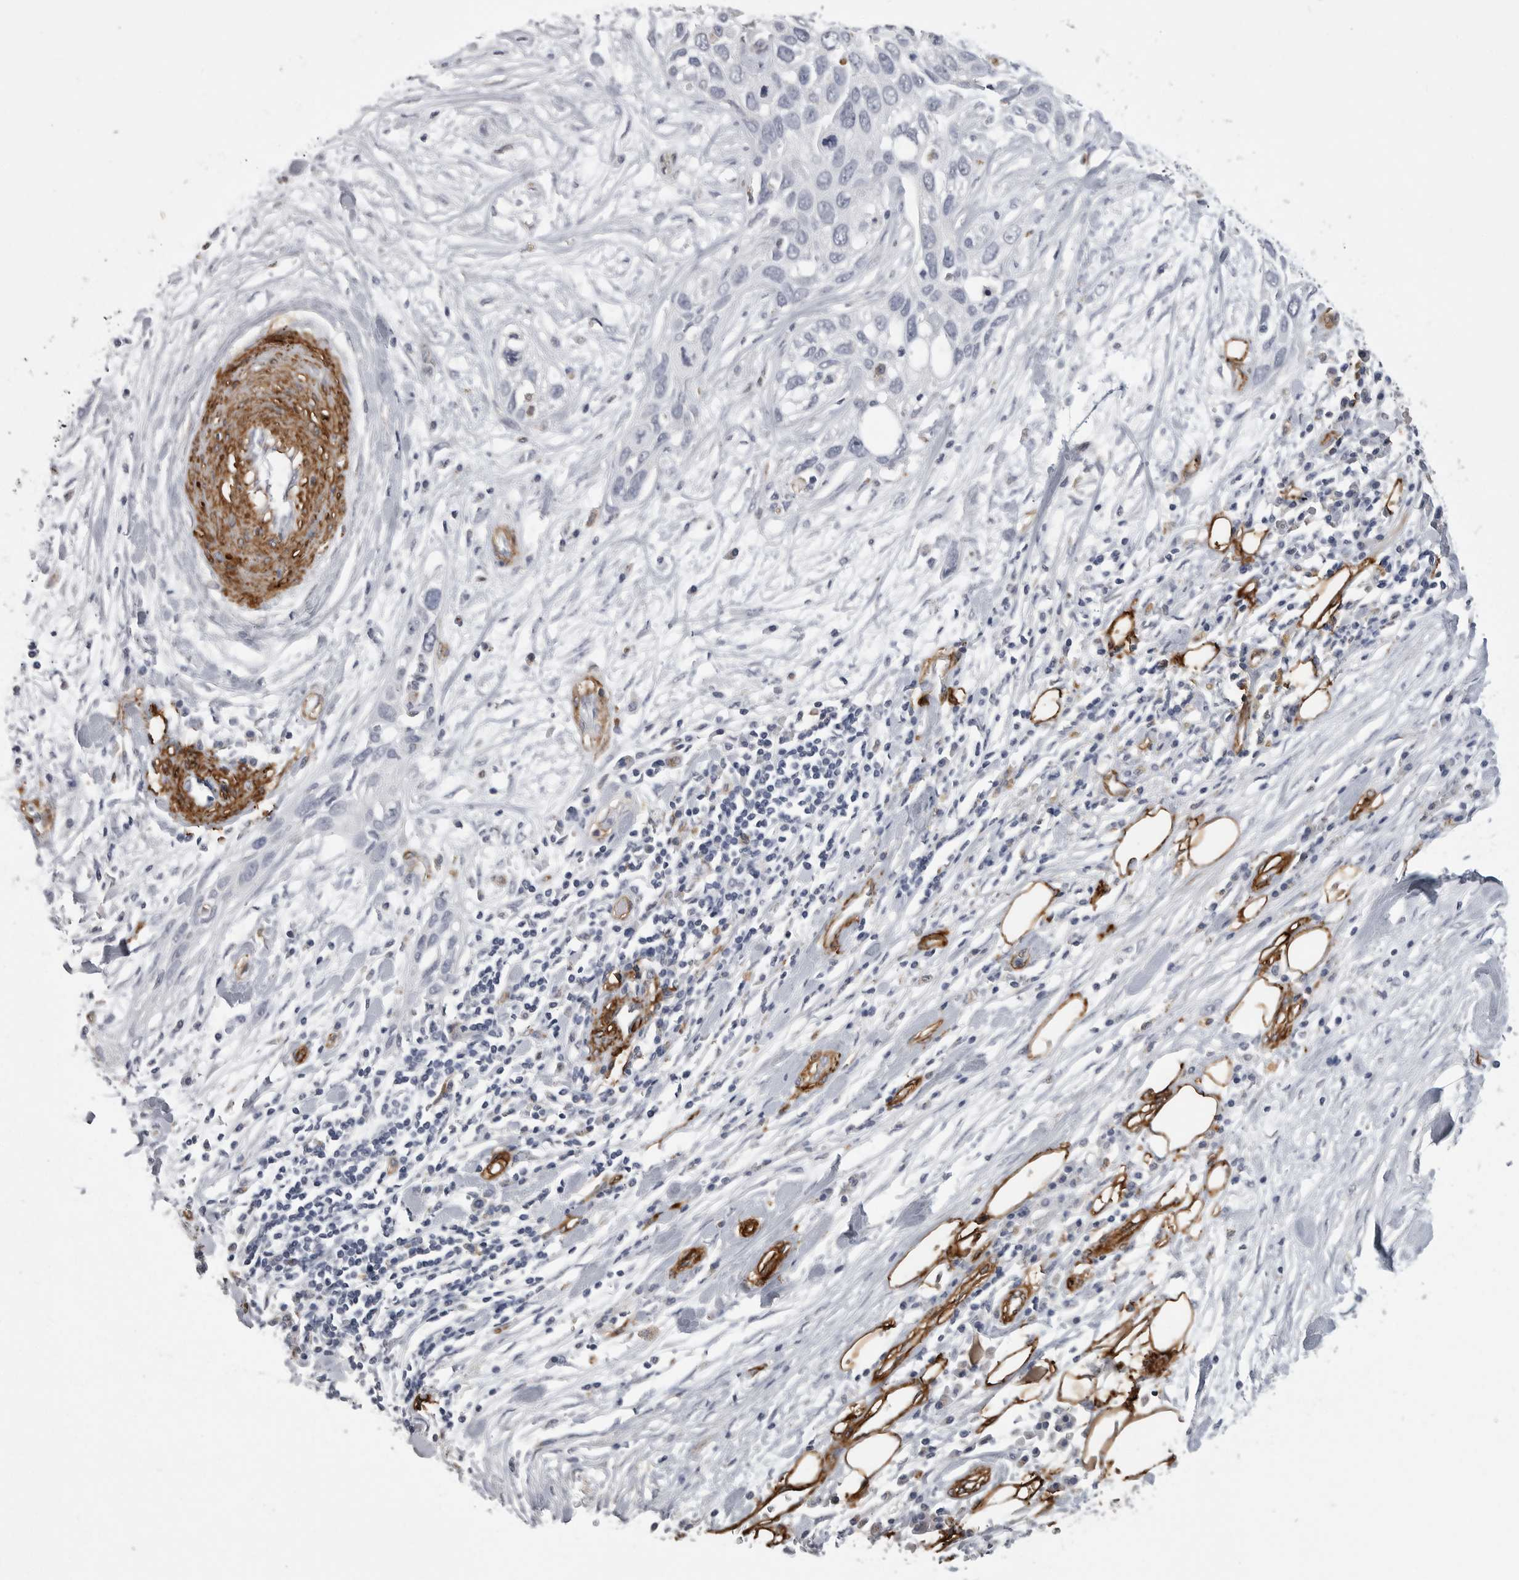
{"staining": {"intensity": "negative", "quantity": "none", "location": "none"}, "tissue": "pancreatic cancer", "cell_type": "Tumor cells", "image_type": "cancer", "snomed": [{"axis": "morphology", "description": "Adenocarcinoma, NOS"}, {"axis": "topography", "description": "Pancreas"}], "caption": "High magnification brightfield microscopy of pancreatic cancer stained with DAB (3,3'-diaminobenzidine) (brown) and counterstained with hematoxylin (blue): tumor cells show no significant expression.", "gene": "AOC3", "patient": {"sex": "female", "age": 60}}